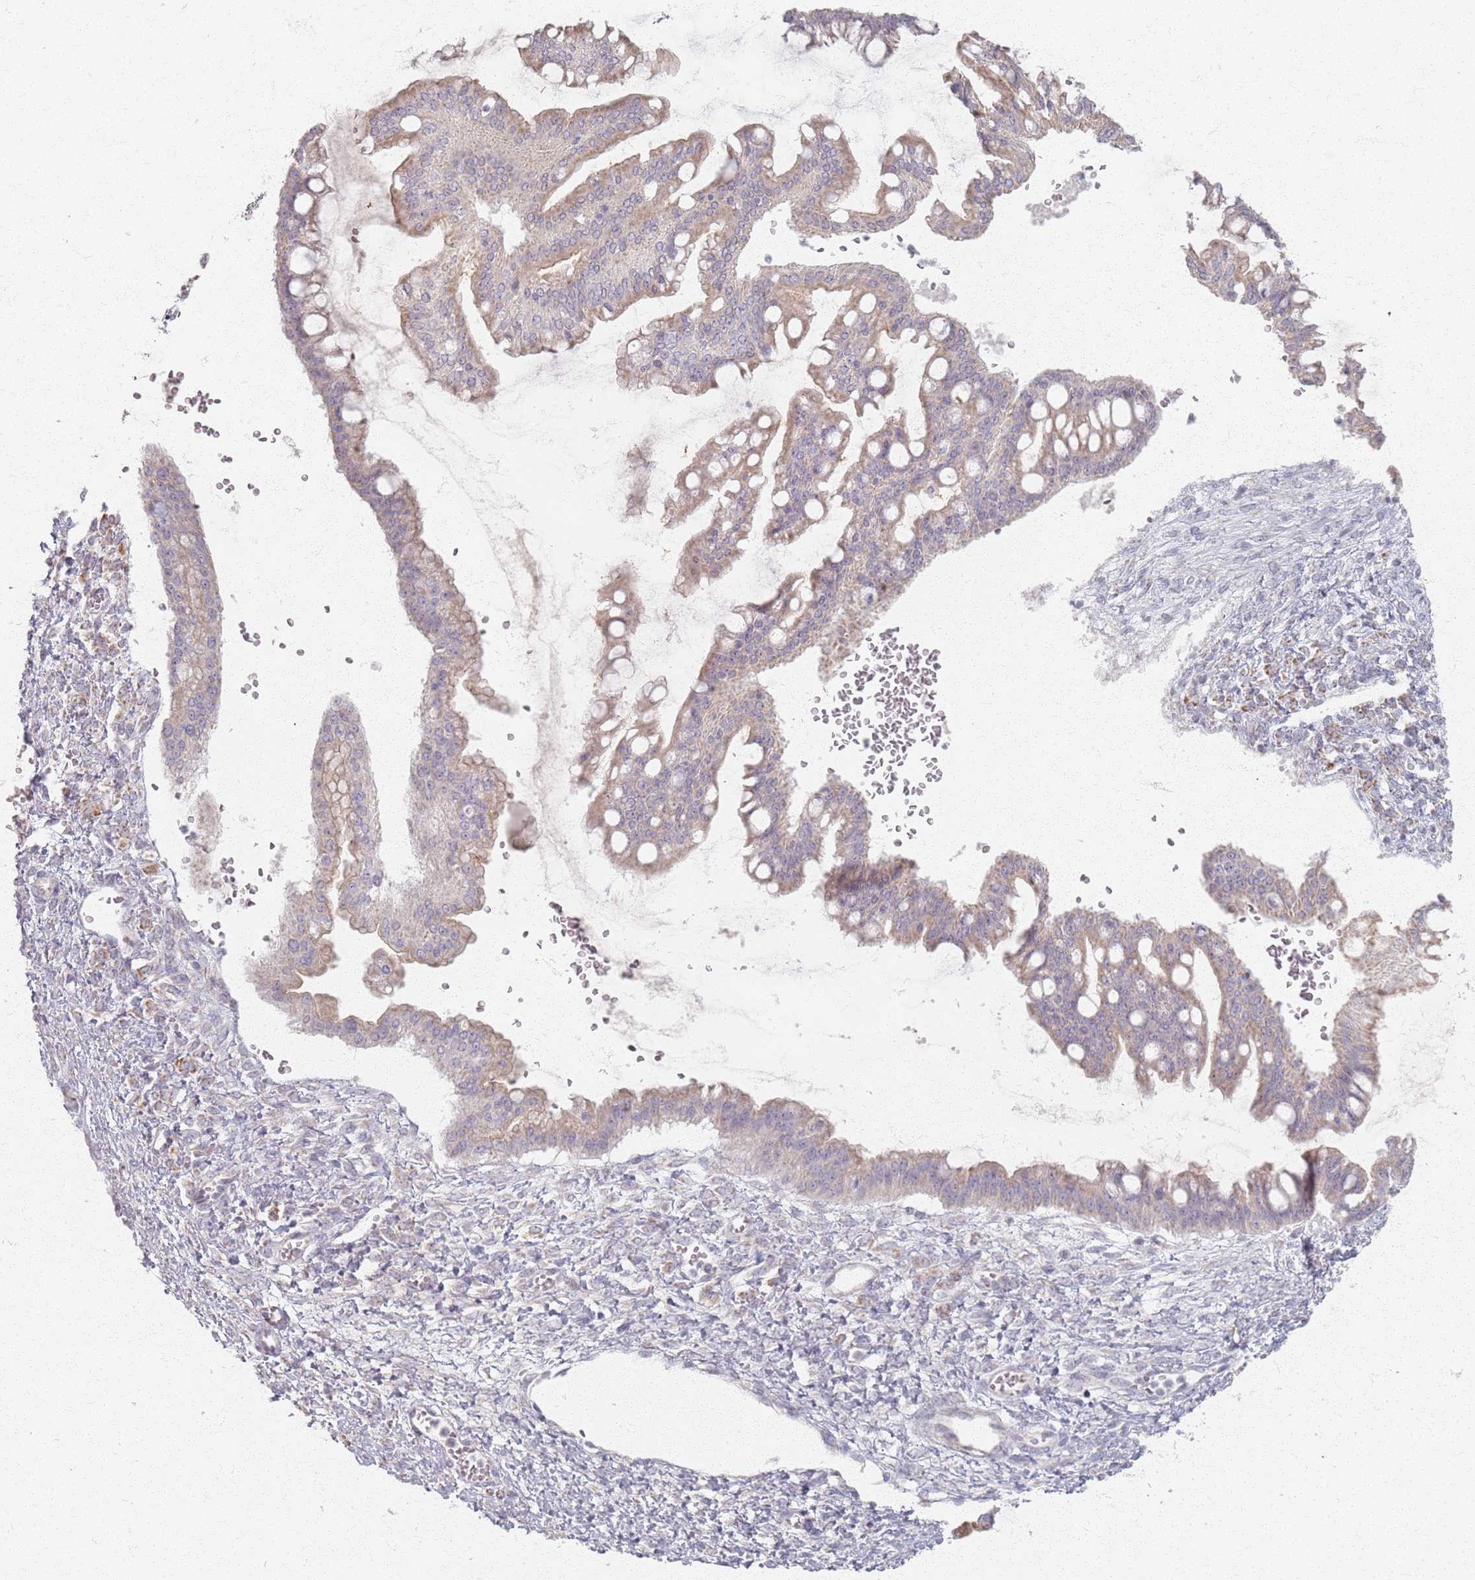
{"staining": {"intensity": "weak", "quantity": "25%-75%", "location": "cytoplasmic/membranous"}, "tissue": "ovarian cancer", "cell_type": "Tumor cells", "image_type": "cancer", "snomed": [{"axis": "morphology", "description": "Cystadenocarcinoma, mucinous, NOS"}, {"axis": "topography", "description": "Ovary"}], "caption": "High-power microscopy captured an immunohistochemistry (IHC) histopathology image of ovarian cancer (mucinous cystadenocarcinoma), revealing weak cytoplasmic/membranous staining in approximately 25%-75% of tumor cells.", "gene": "PKD2L2", "patient": {"sex": "female", "age": 73}}